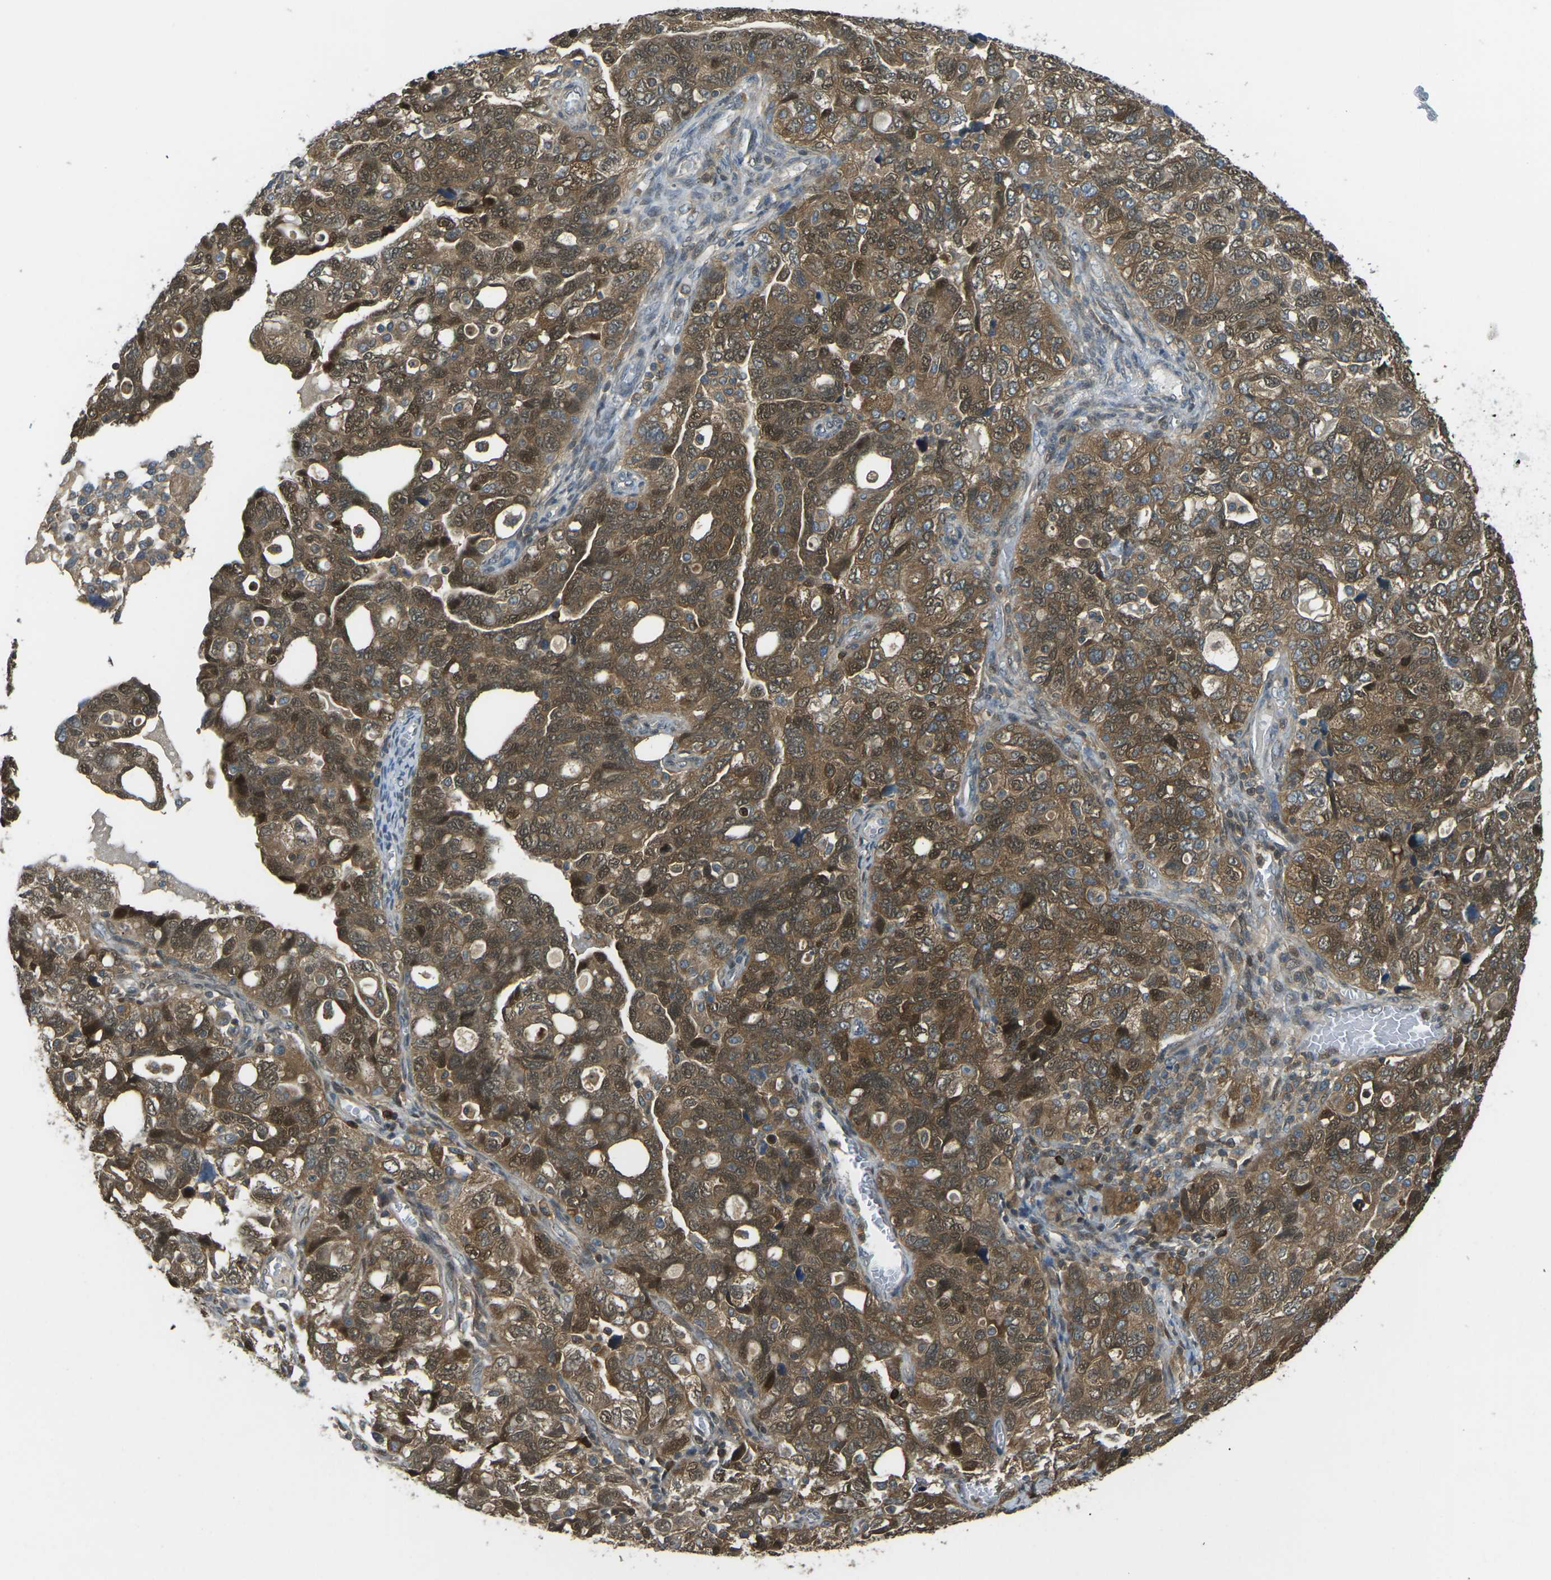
{"staining": {"intensity": "moderate", "quantity": ">75%", "location": "cytoplasmic/membranous,nuclear"}, "tissue": "ovarian cancer", "cell_type": "Tumor cells", "image_type": "cancer", "snomed": [{"axis": "morphology", "description": "Carcinoma, NOS"}, {"axis": "morphology", "description": "Cystadenocarcinoma, serous, NOS"}, {"axis": "topography", "description": "Ovary"}], "caption": "Immunohistochemical staining of human ovarian cancer (carcinoma) demonstrates medium levels of moderate cytoplasmic/membranous and nuclear positivity in about >75% of tumor cells. The staining is performed using DAB (3,3'-diaminobenzidine) brown chromogen to label protein expression. The nuclei are counter-stained blue using hematoxylin.", "gene": "PIEZO2", "patient": {"sex": "female", "age": 69}}